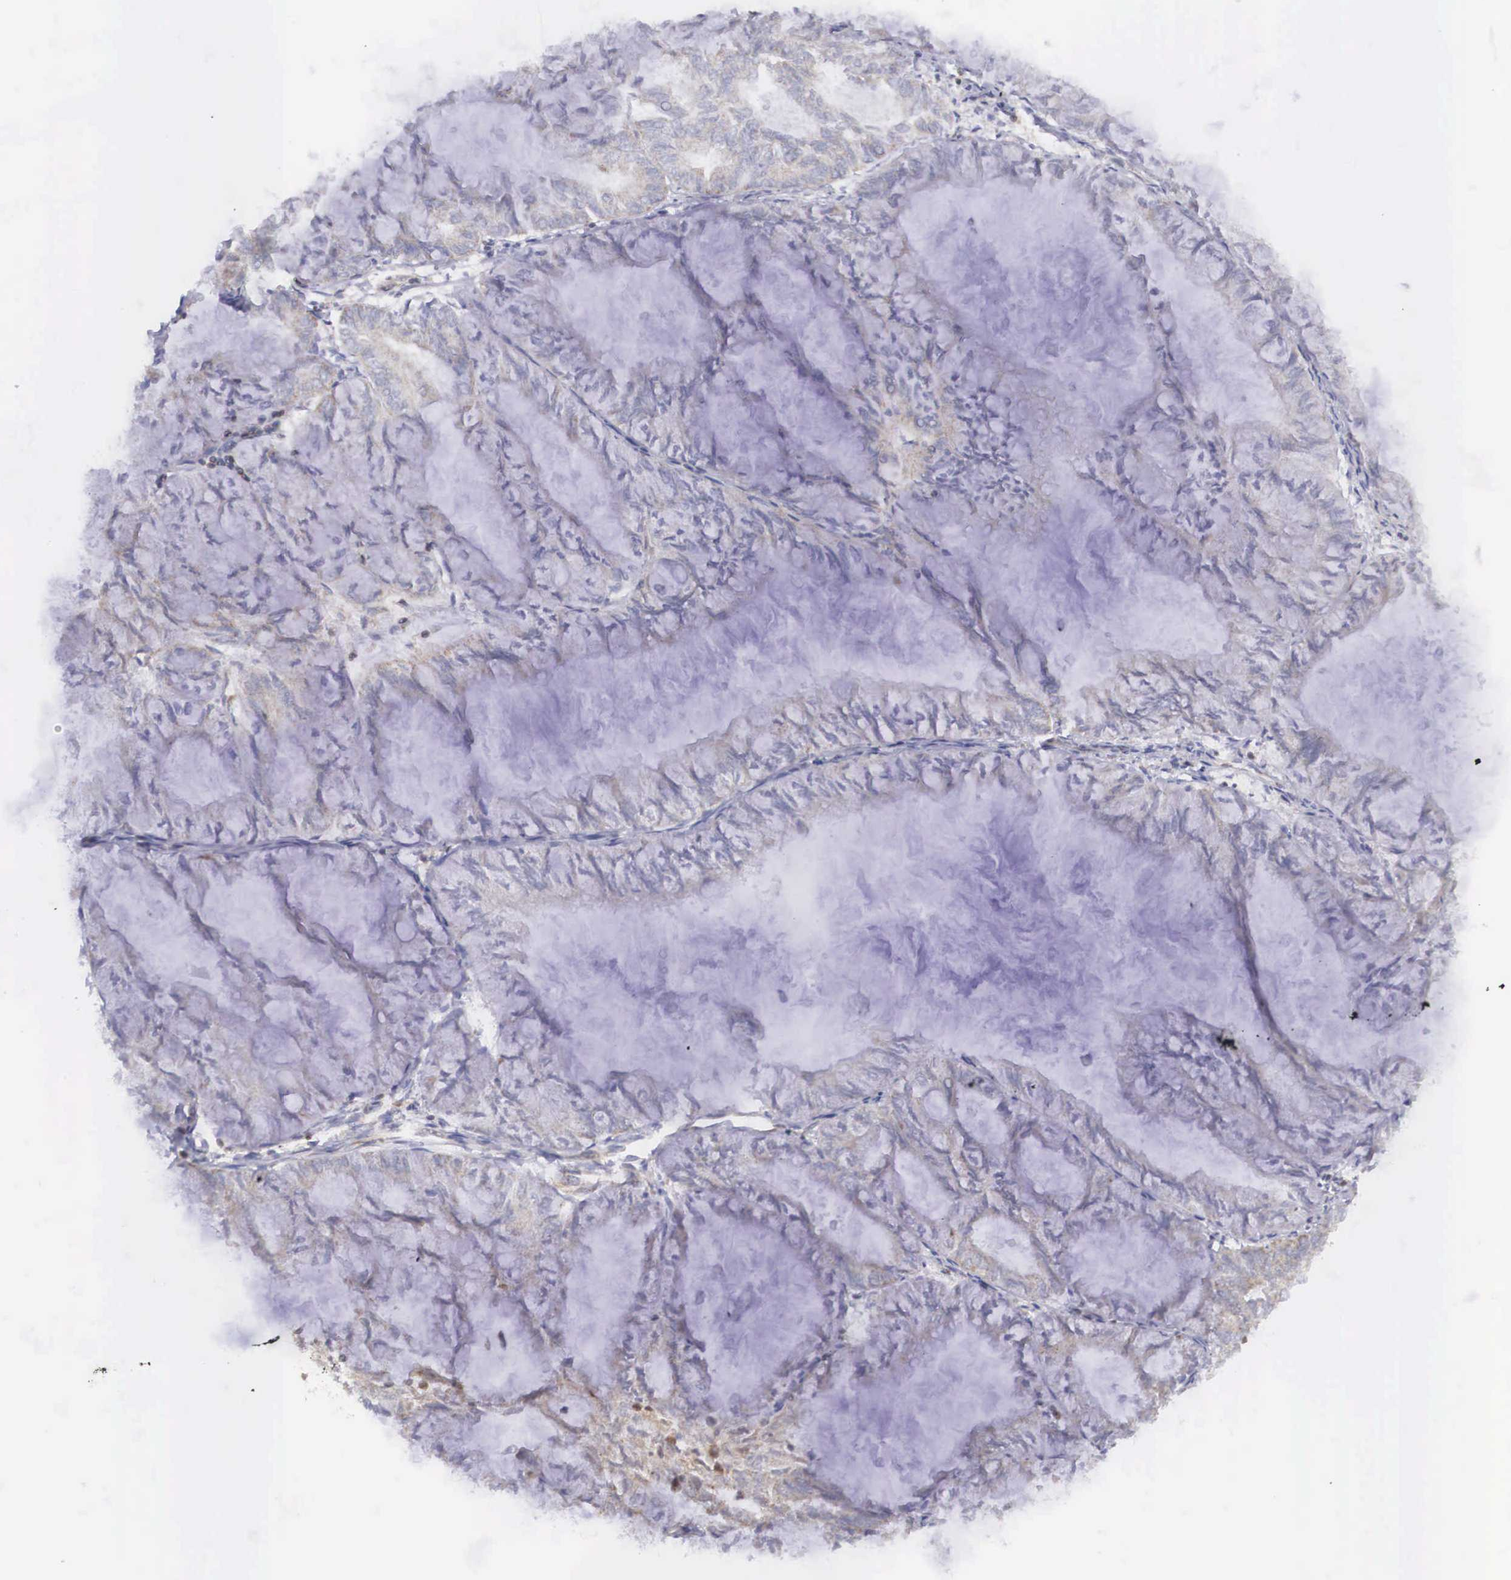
{"staining": {"intensity": "weak", "quantity": "25%-75%", "location": "cytoplasmic/membranous"}, "tissue": "endometrial cancer", "cell_type": "Tumor cells", "image_type": "cancer", "snomed": [{"axis": "morphology", "description": "Adenocarcinoma, NOS"}, {"axis": "topography", "description": "Endometrium"}], "caption": "Human endometrial cancer (adenocarcinoma) stained with a brown dye exhibits weak cytoplasmic/membranous positive expression in about 25%-75% of tumor cells.", "gene": "DHRS1", "patient": {"sex": "female", "age": 59}}